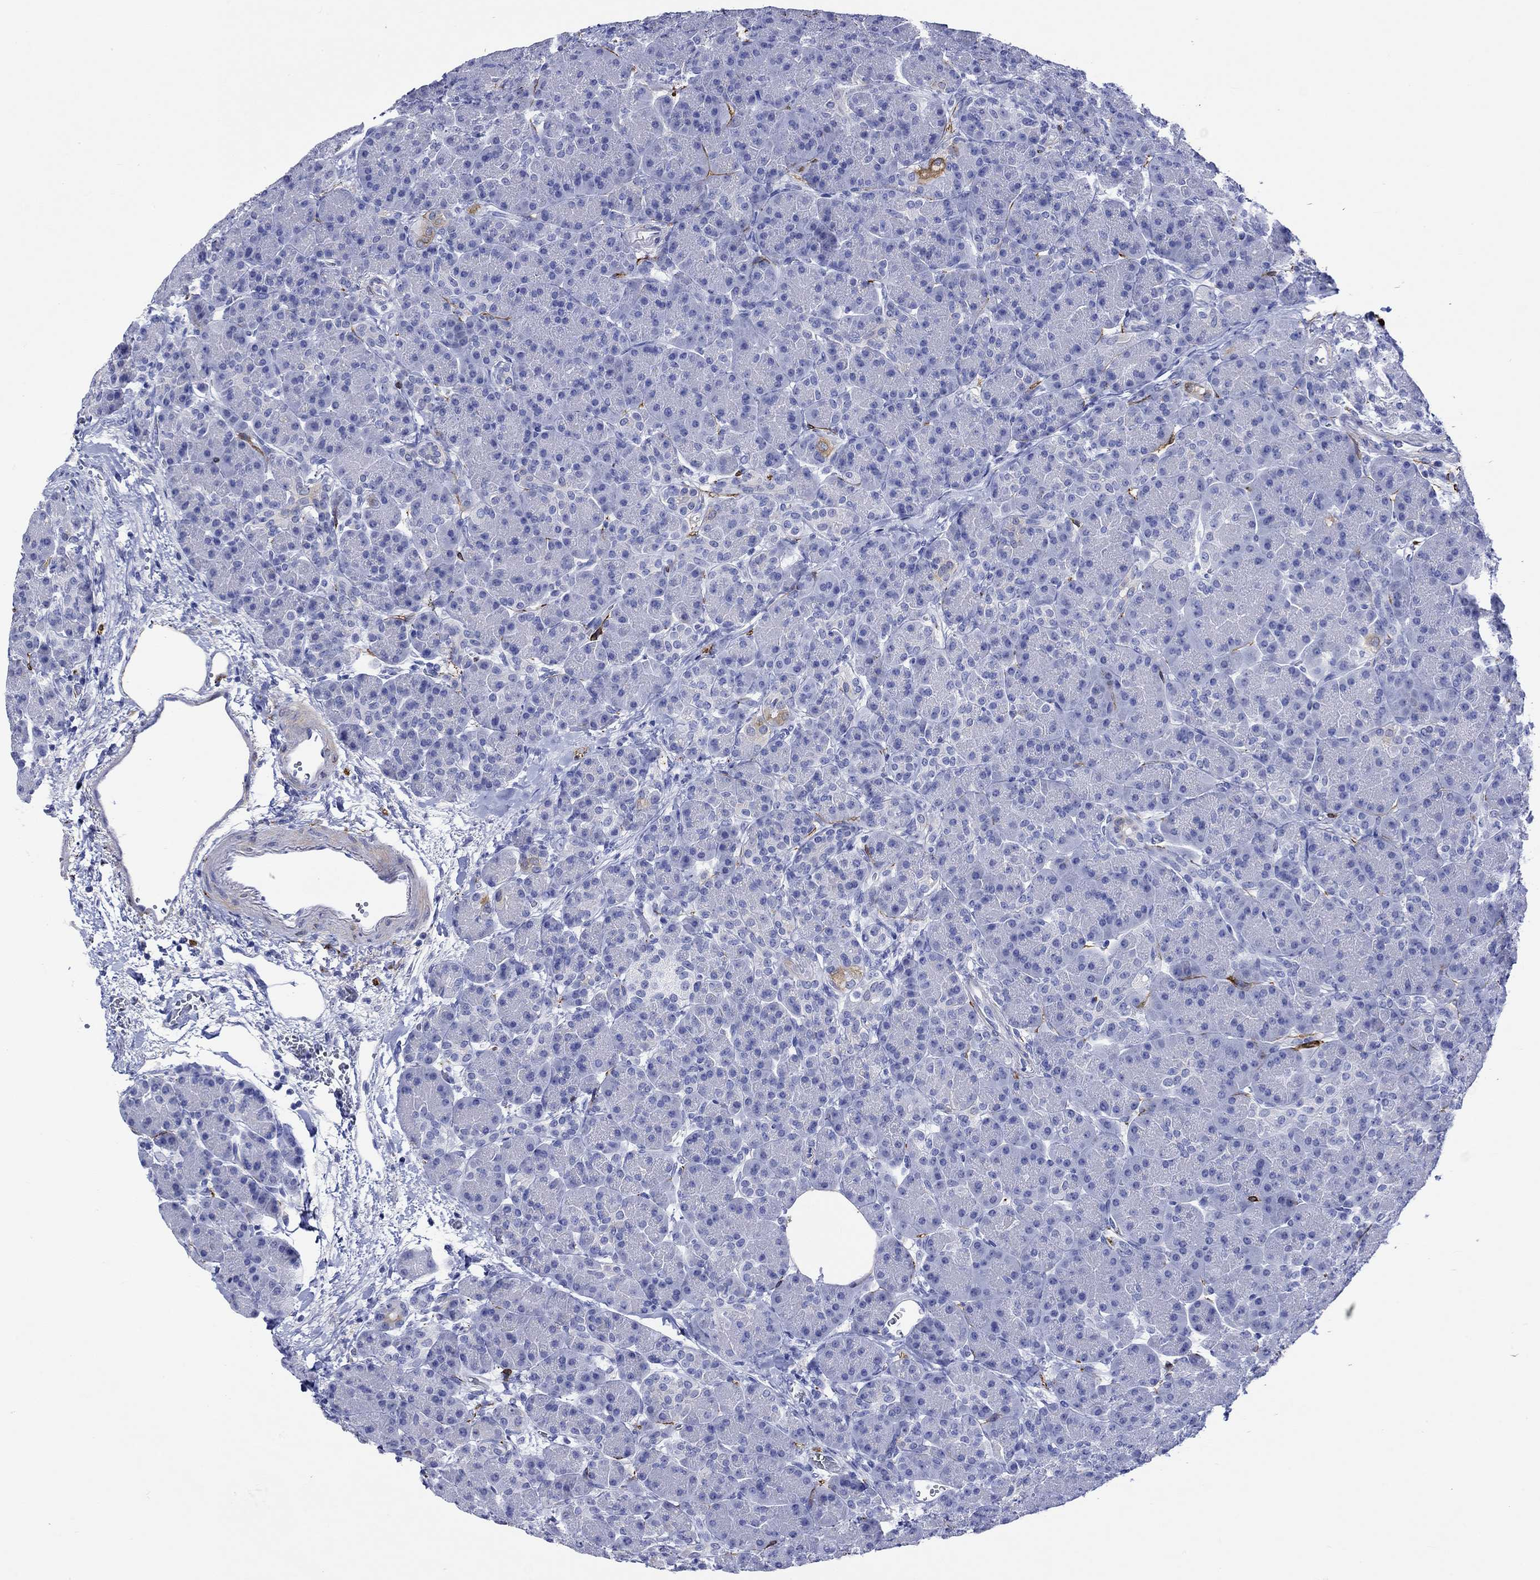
{"staining": {"intensity": "negative", "quantity": "none", "location": "none"}, "tissue": "pancreas", "cell_type": "Exocrine glandular cells", "image_type": "normal", "snomed": [{"axis": "morphology", "description": "Normal tissue, NOS"}, {"axis": "topography", "description": "Pancreas"}], "caption": "DAB immunohistochemical staining of unremarkable human pancreas shows no significant expression in exocrine glandular cells. (Stains: DAB immunohistochemistry with hematoxylin counter stain, Microscopy: brightfield microscopy at high magnification).", "gene": "CRYAB", "patient": {"sex": "female", "age": 63}}